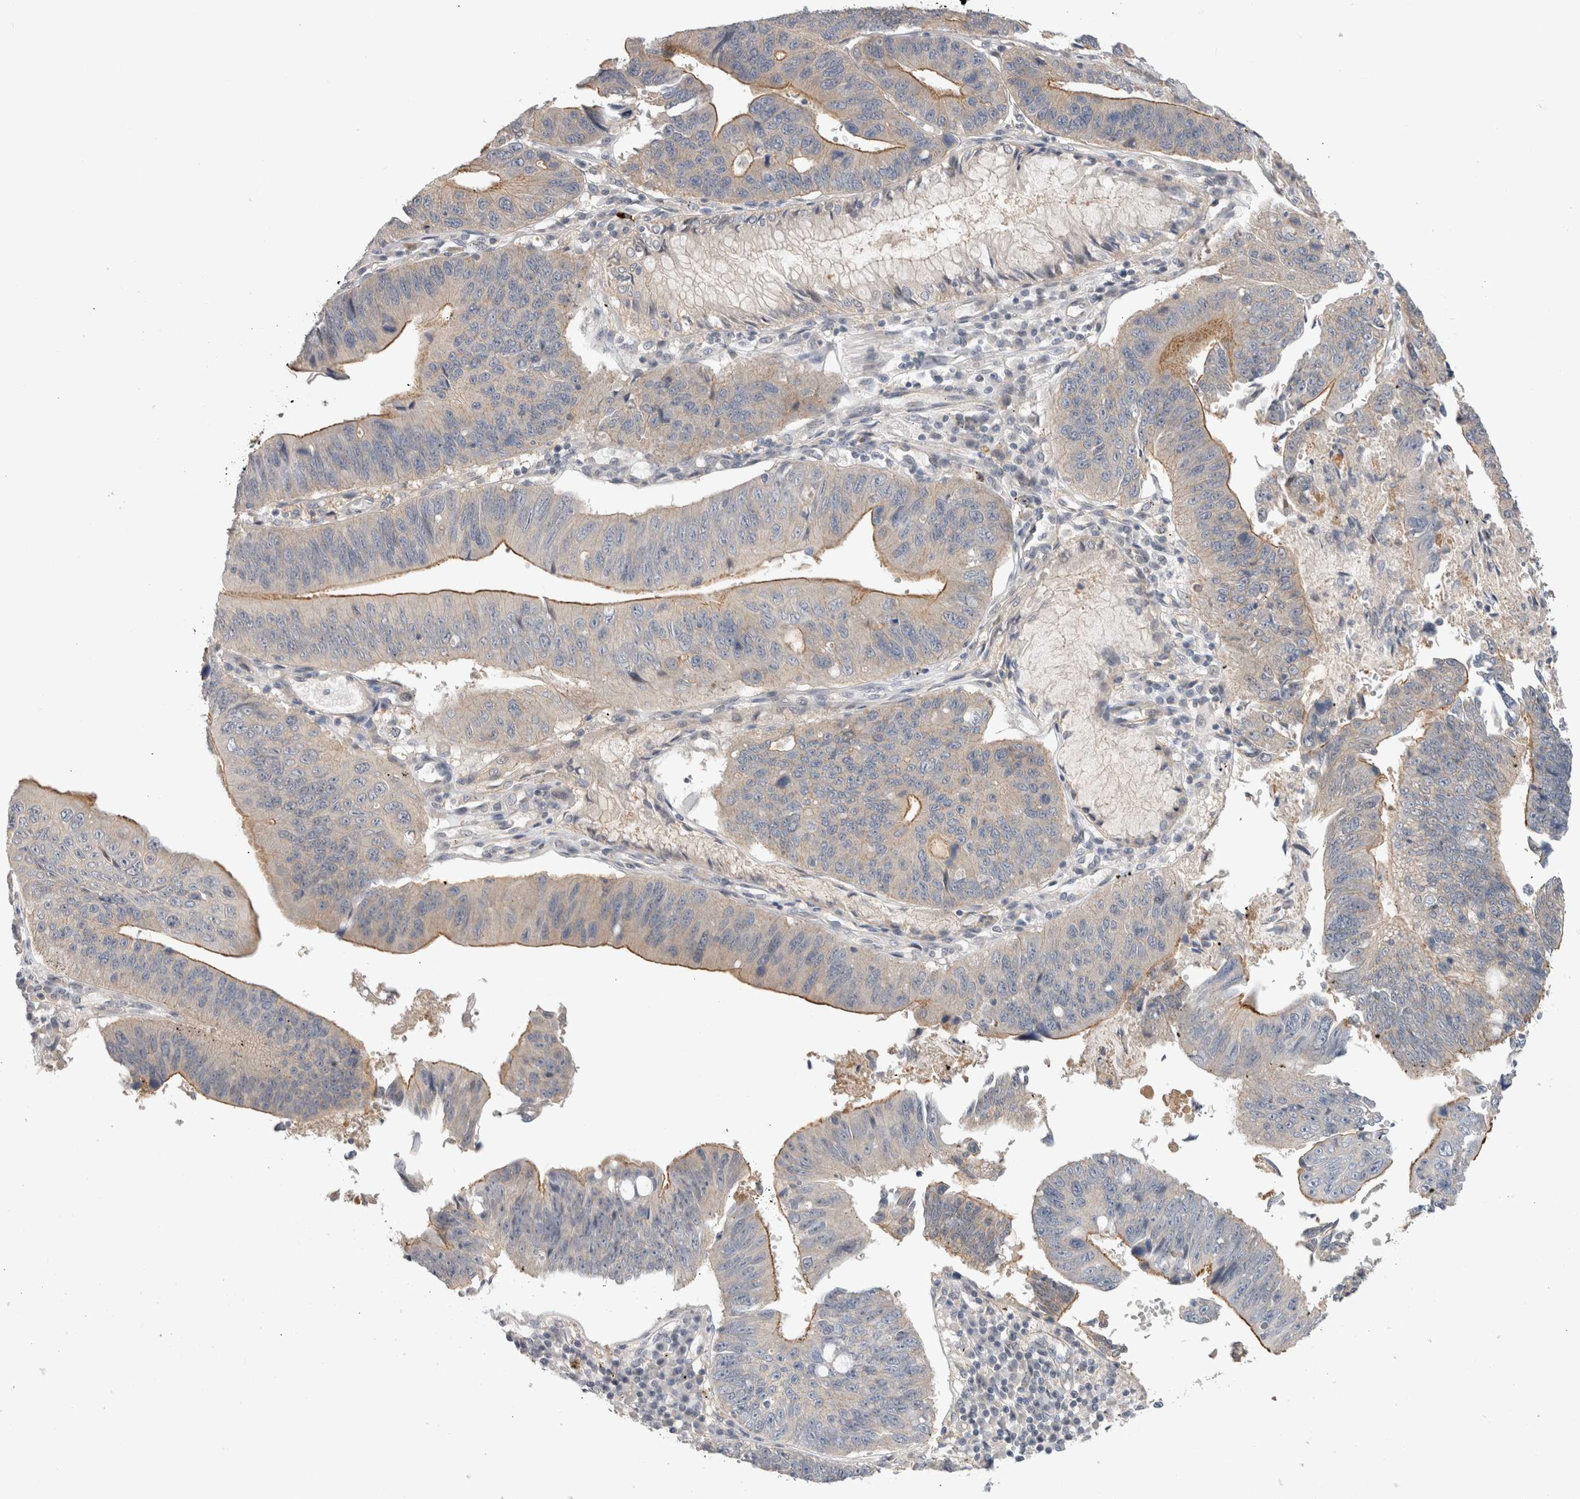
{"staining": {"intensity": "moderate", "quantity": "<25%", "location": "cytoplasmic/membranous"}, "tissue": "stomach cancer", "cell_type": "Tumor cells", "image_type": "cancer", "snomed": [{"axis": "morphology", "description": "Adenocarcinoma, NOS"}, {"axis": "topography", "description": "Stomach"}], "caption": "Brown immunohistochemical staining in human stomach adenocarcinoma reveals moderate cytoplasmic/membranous positivity in about <25% of tumor cells.", "gene": "CERS3", "patient": {"sex": "male", "age": 59}}